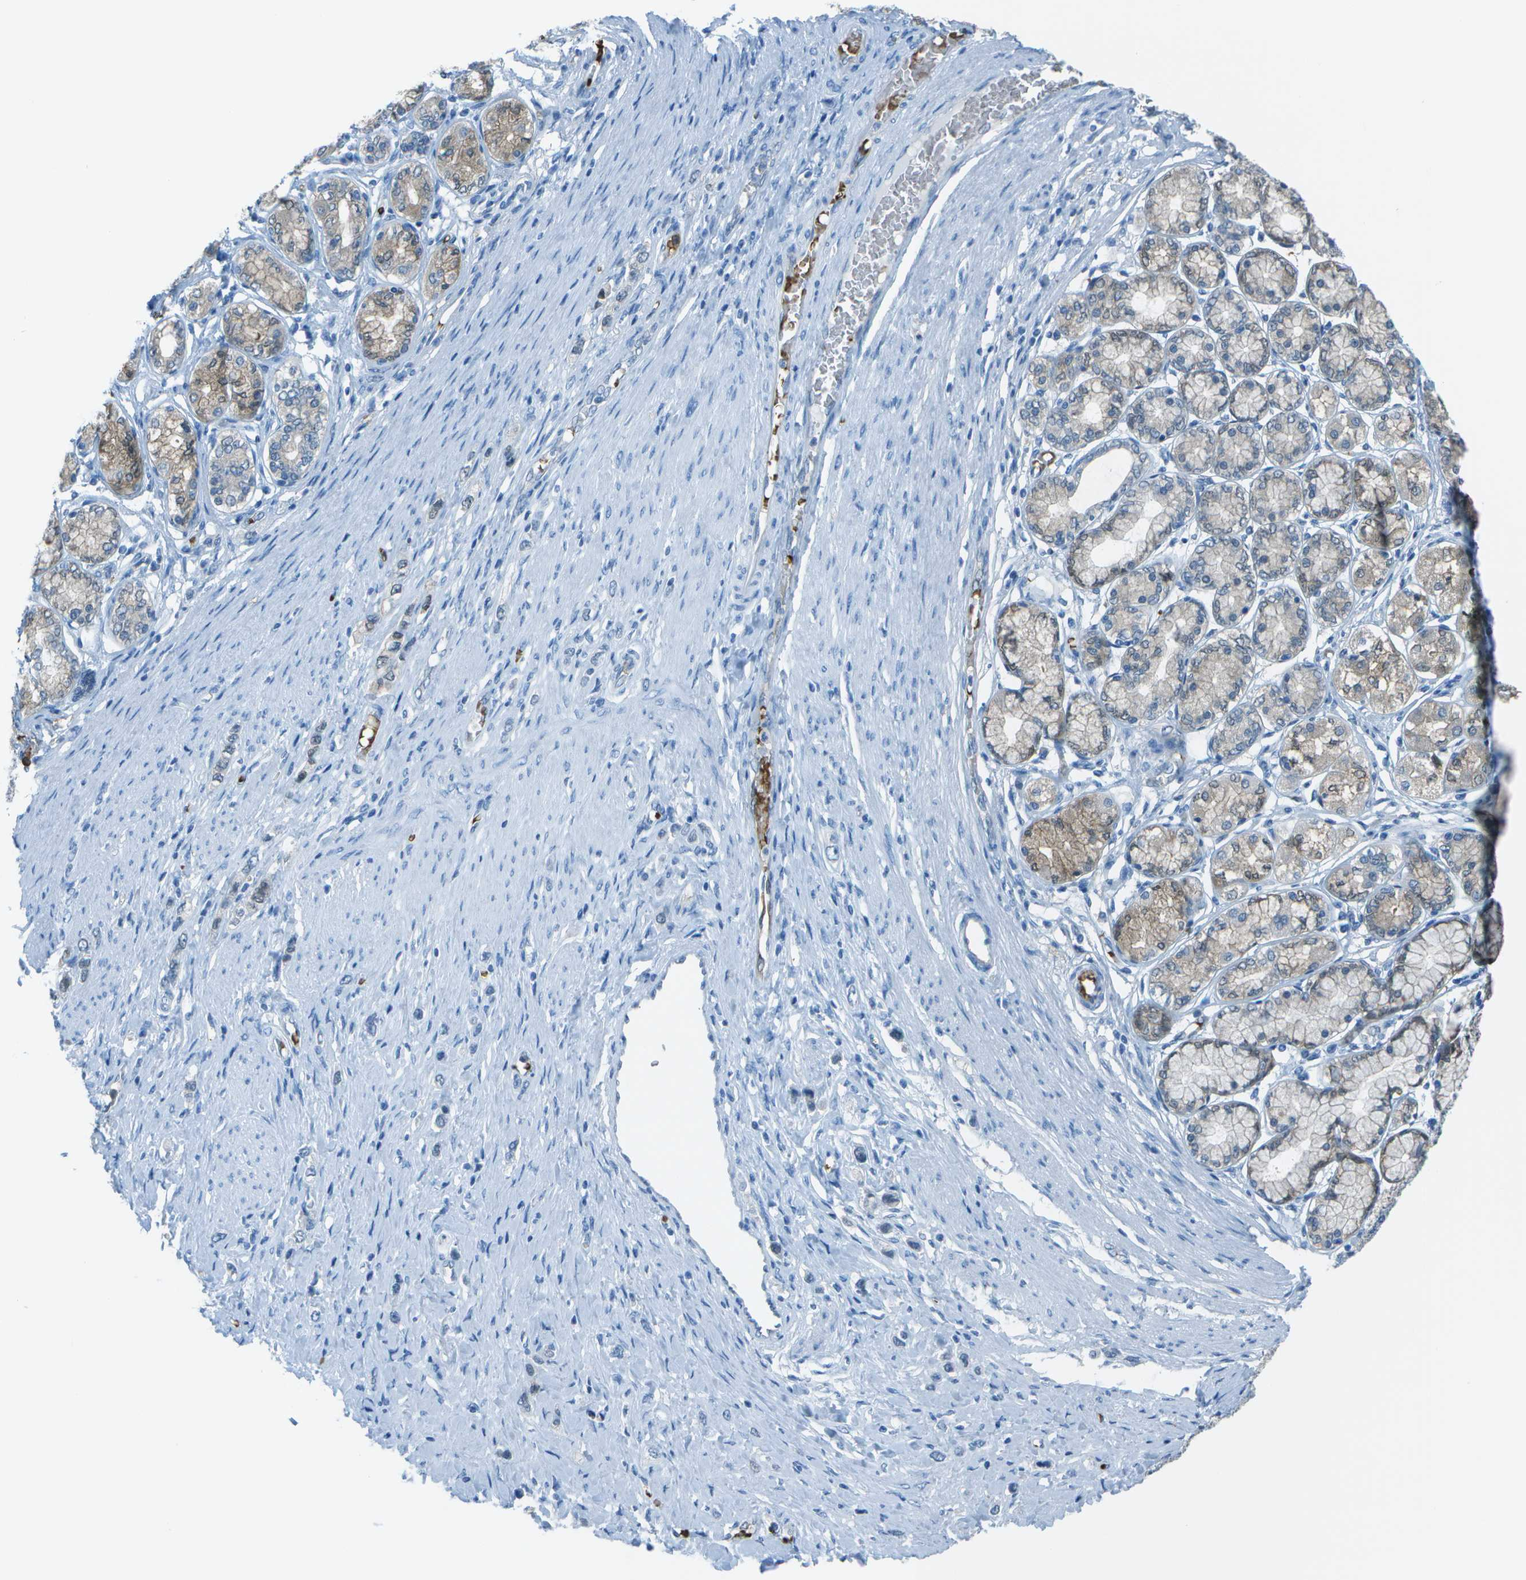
{"staining": {"intensity": "negative", "quantity": "none", "location": "none"}, "tissue": "stomach cancer", "cell_type": "Tumor cells", "image_type": "cancer", "snomed": [{"axis": "morphology", "description": "Normal tissue, NOS"}, {"axis": "morphology", "description": "Adenocarcinoma, NOS"}, {"axis": "topography", "description": "Stomach, upper"}, {"axis": "topography", "description": "Stomach"}], "caption": "High power microscopy photomicrograph of an immunohistochemistry (IHC) histopathology image of stomach adenocarcinoma, revealing no significant expression in tumor cells. Nuclei are stained in blue.", "gene": "ASL", "patient": {"sex": "female", "age": 65}}